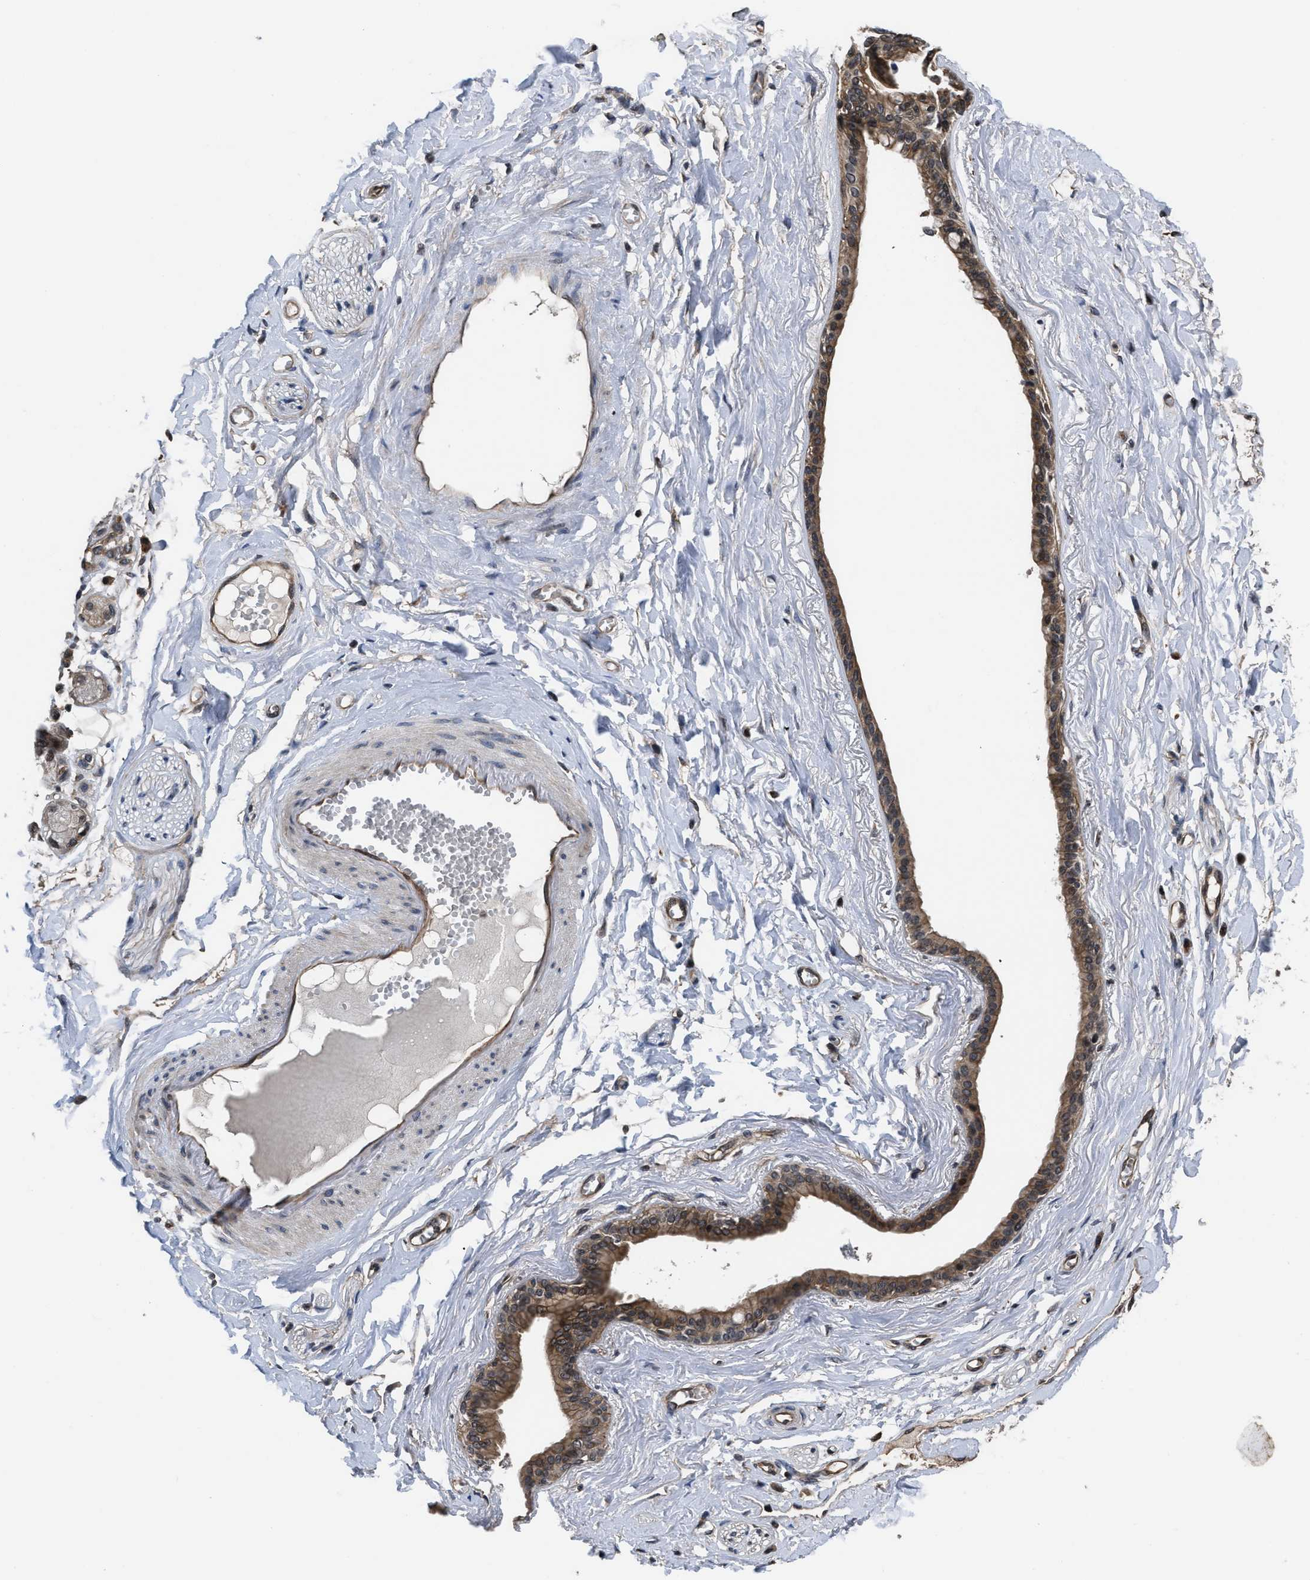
{"staining": {"intensity": "moderate", "quantity": ">75%", "location": "cytoplasmic/membranous"}, "tissue": "adipose tissue", "cell_type": "Adipocytes", "image_type": "normal", "snomed": [{"axis": "morphology", "description": "Normal tissue, NOS"}, {"axis": "morphology", "description": "Inflammation, NOS"}, {"axis": "topography", "description": "Salivary gland"}, {"axis": "topography", "description": "Peripheral nerve tissue"}], "caption": "Human adipose tissue stained with a brown dye exhibits moderate cytoplasmic/membranous positive positivity in about >75% of adipocytes.", "gene": "DNAJC14", "patient": {"sex": "female", "age": 75}}